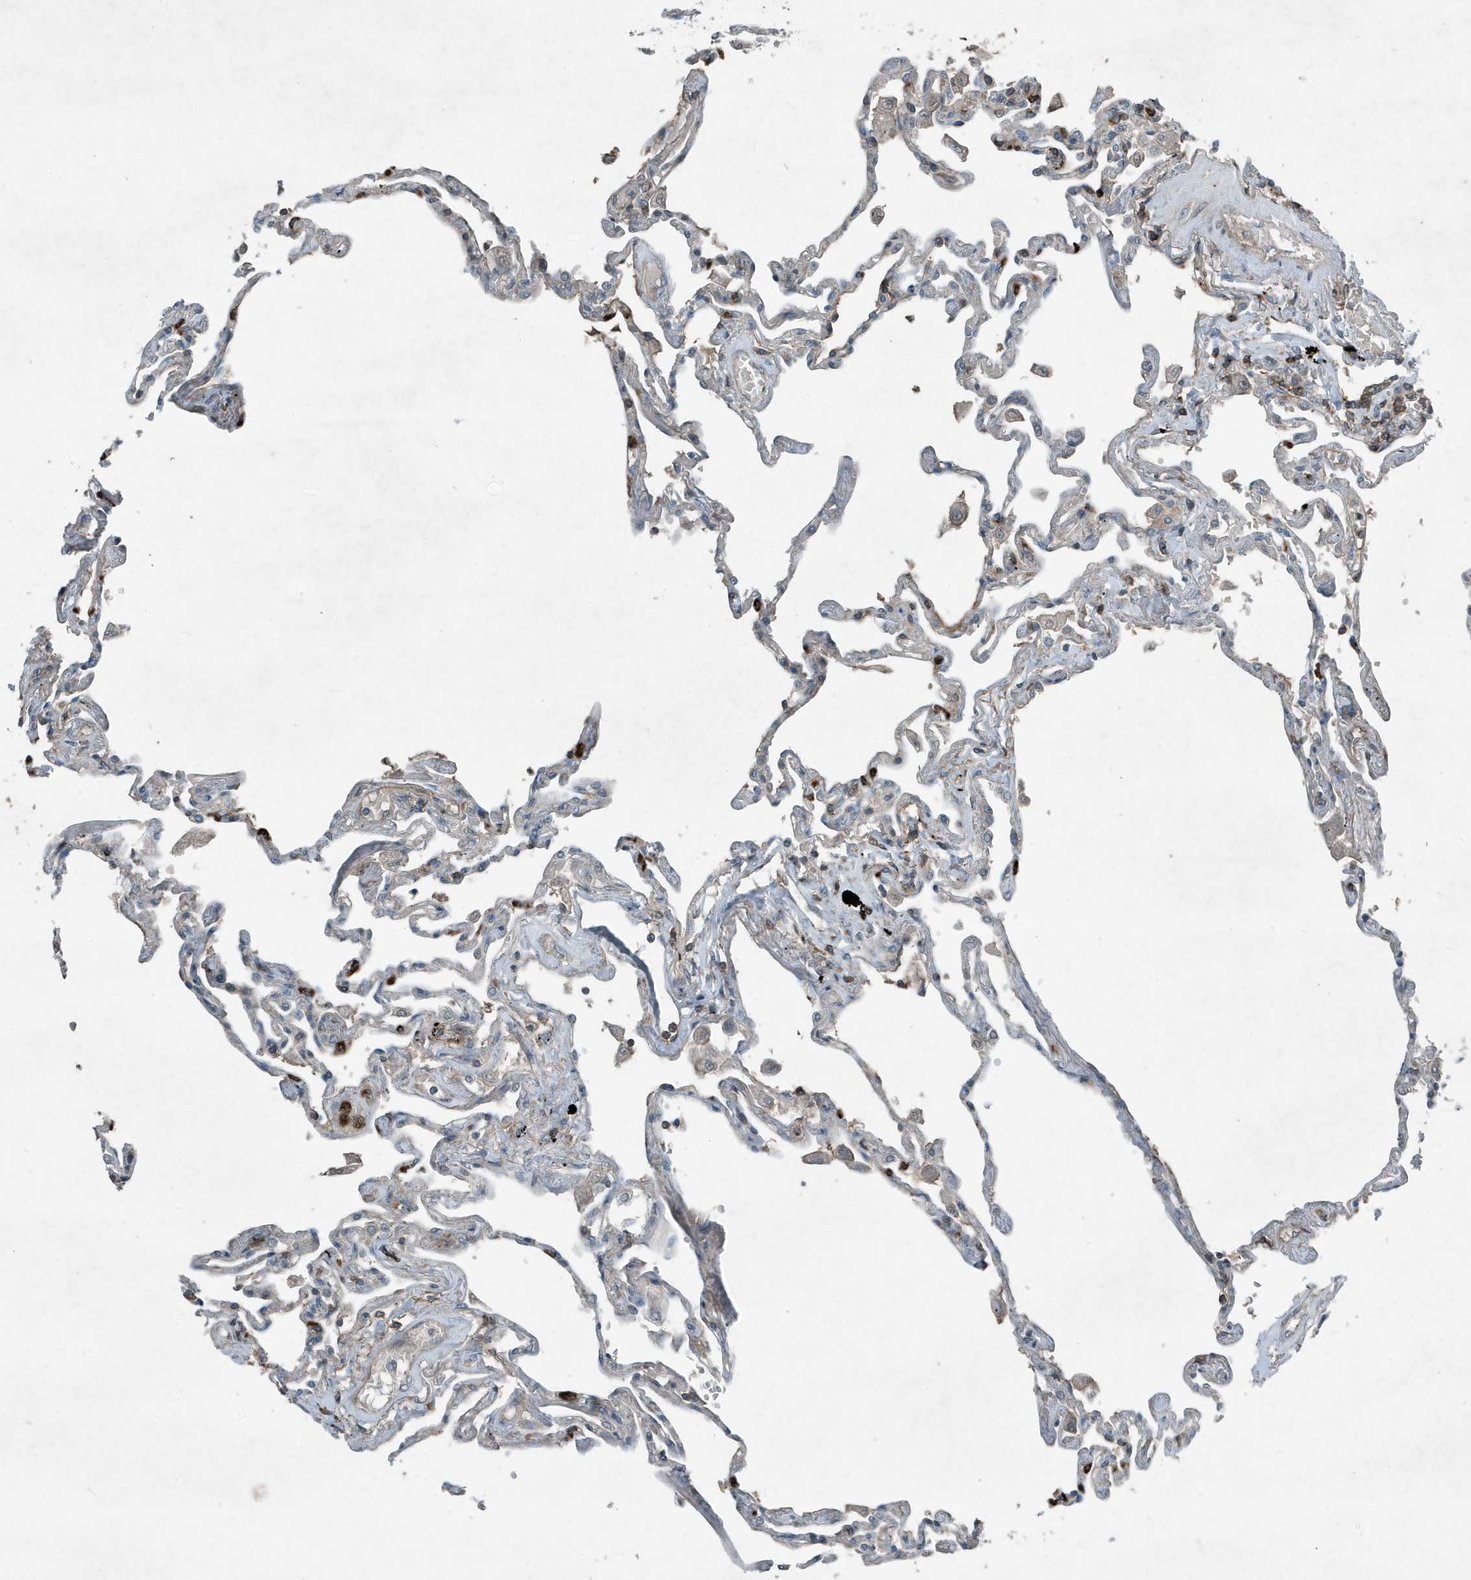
{"staining": {"intensity": "strong", "quantity": "<25%", "location": "cytoplasmic/membranous"}, "tissue": "lung", "cell_type": "Alveolar cells", "image_type": "normal", "snomed": [{"axis": "morphology", "description": "Normal tissue, NOS"}, {"axis": "topography", "description": "Lung"}], "caption": "Immunohistochemistry (IHC) of benign lung demonstrates medium levels of strong cytoplasmic/membranous expression in approximately <25% of alveolar cells.", "gene": "DAPP1", "patient": {"sex": "female", "age": 67}}